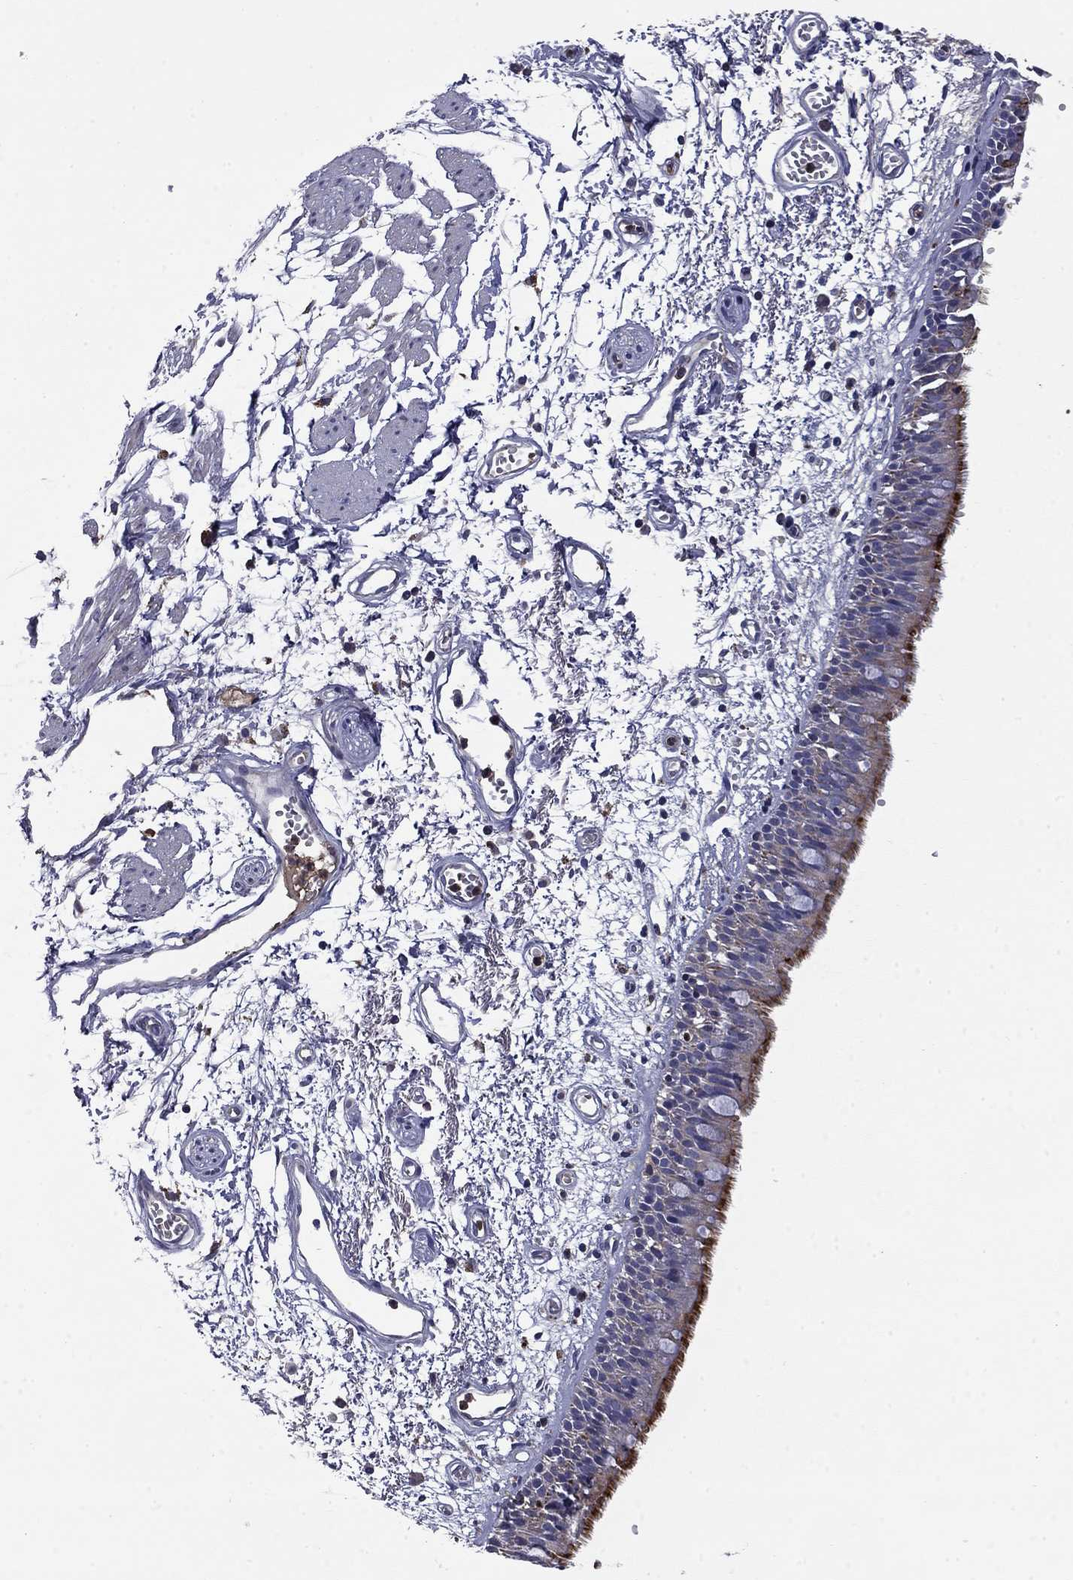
{"staining": {"intensity": "moderate", "quantity": "25%-75%", "location": "cytoplasmic/membranous"}, "tissue": "bronchus", "cell_type": "Respiratory epithelial cells", "image_type": "normal", "snomed": [{"axis": "morphology", "description": "Normal tissue, NOS"}, {"axis": "morphology", "description": "Squamous cell carcinoma, NOS"}, {"axis": "topography", "description": "Cartilage tissue"}, {"axis": "topography", "description": "Bronchus"}, {"axis": "topography", "description": "Lung"}], "caption": "Protein staining of normal bronchus reveals moderate cytoplasmic/membranous staining in about 25%-75% of respiratory epithelial cells.", "gene": "CEACAM7", "patient": {"sex": "male", "age": 66}}